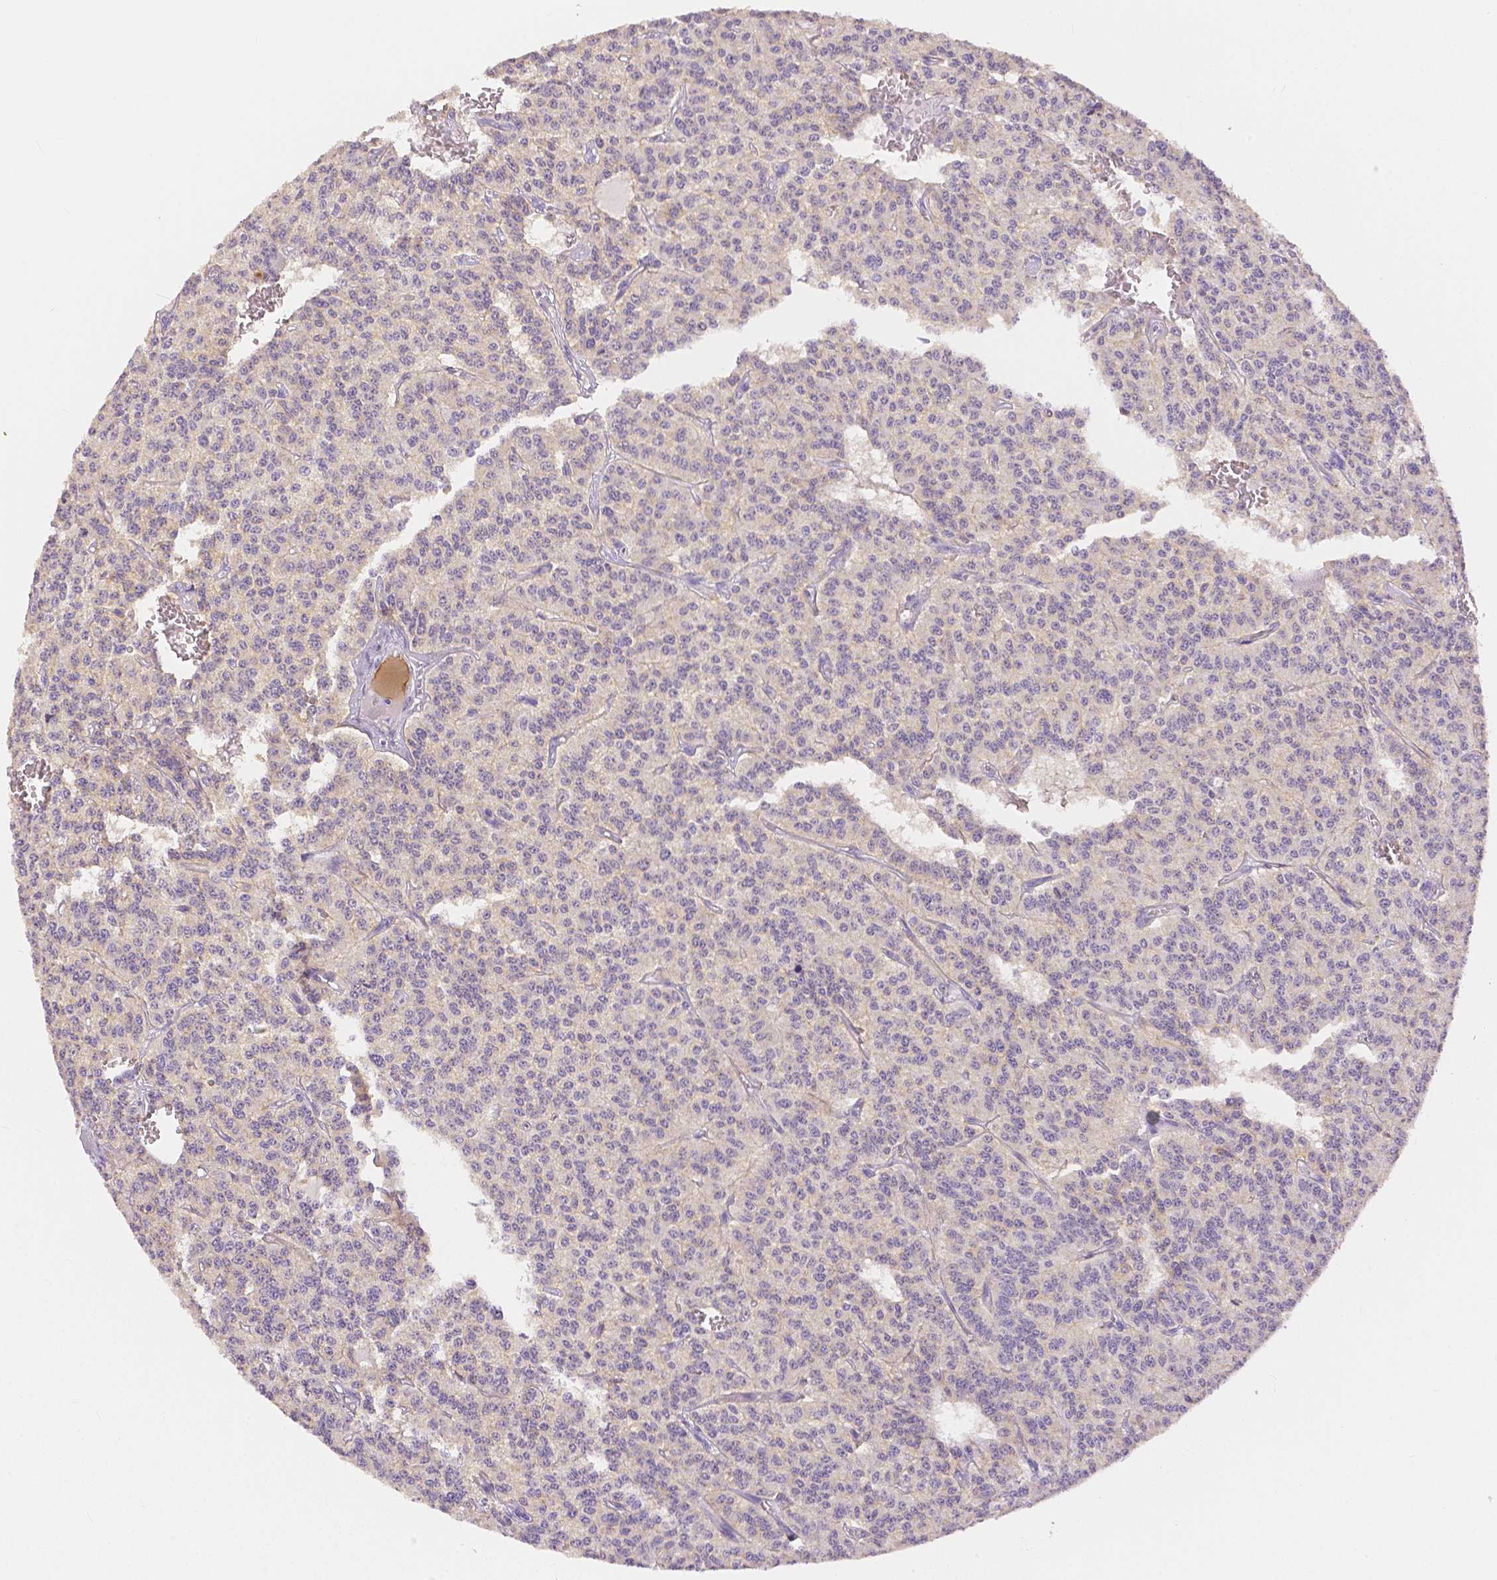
{"staining": {"intensity": "weak", "quantity": "25%-75%", "location": "cytoplasmic/membranous"}, "tissue": "carcinoid", "cell_type": "Tumor cells", "image_type": "cancer", "snomed": [{"axis": "morphology", "description": "Carcinoid, malignant, NOS"}, {"axis": "topography", "description": "Lung"}], "caption": "This photomicrograph exhibits immunohistochemistry (IHC) staining of carcinoid (malignant), with low weak cytoplasmic/membranous expression in approximately 25%-75% of tumor cells.", "gene": "OCLN", "patient": {"sex": "female", "age": 71}}